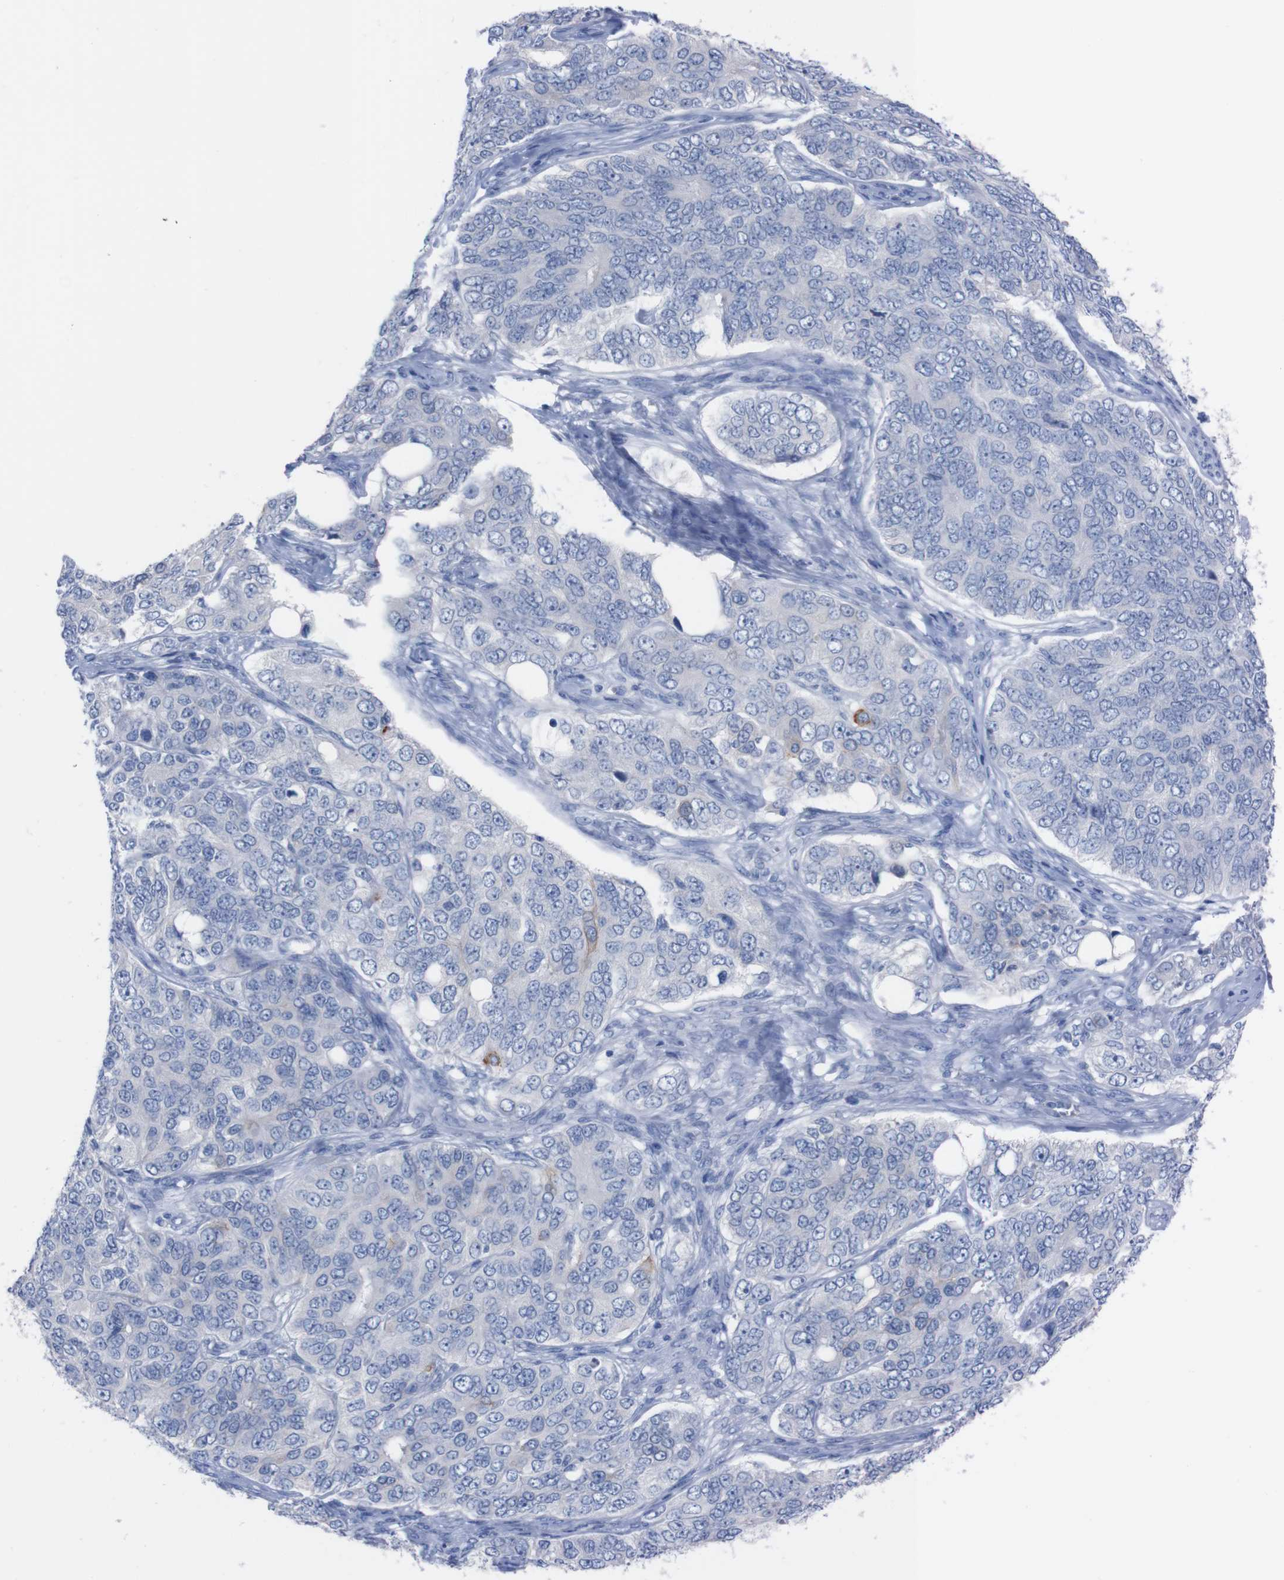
{"staining": {"intensity": "negative", "quantity": "none", "location": "none"}, "tissue": "ovarian cancer", "cell_type": "Tumor cells", "image_type": "cancer", "snomed": [{"axis": "morphology", "description": "Carcinoma, endometroid"}, {"axis": "topography", "description": "Ovary"}], "caption": "DAB (3,3'-diaminobenzidine) immunohistochemical staining of human ovarian cancer shows no significant staining in tumor cells.", "gene": "TMEM243", "patient": {"sex": "female", "age": 51}}